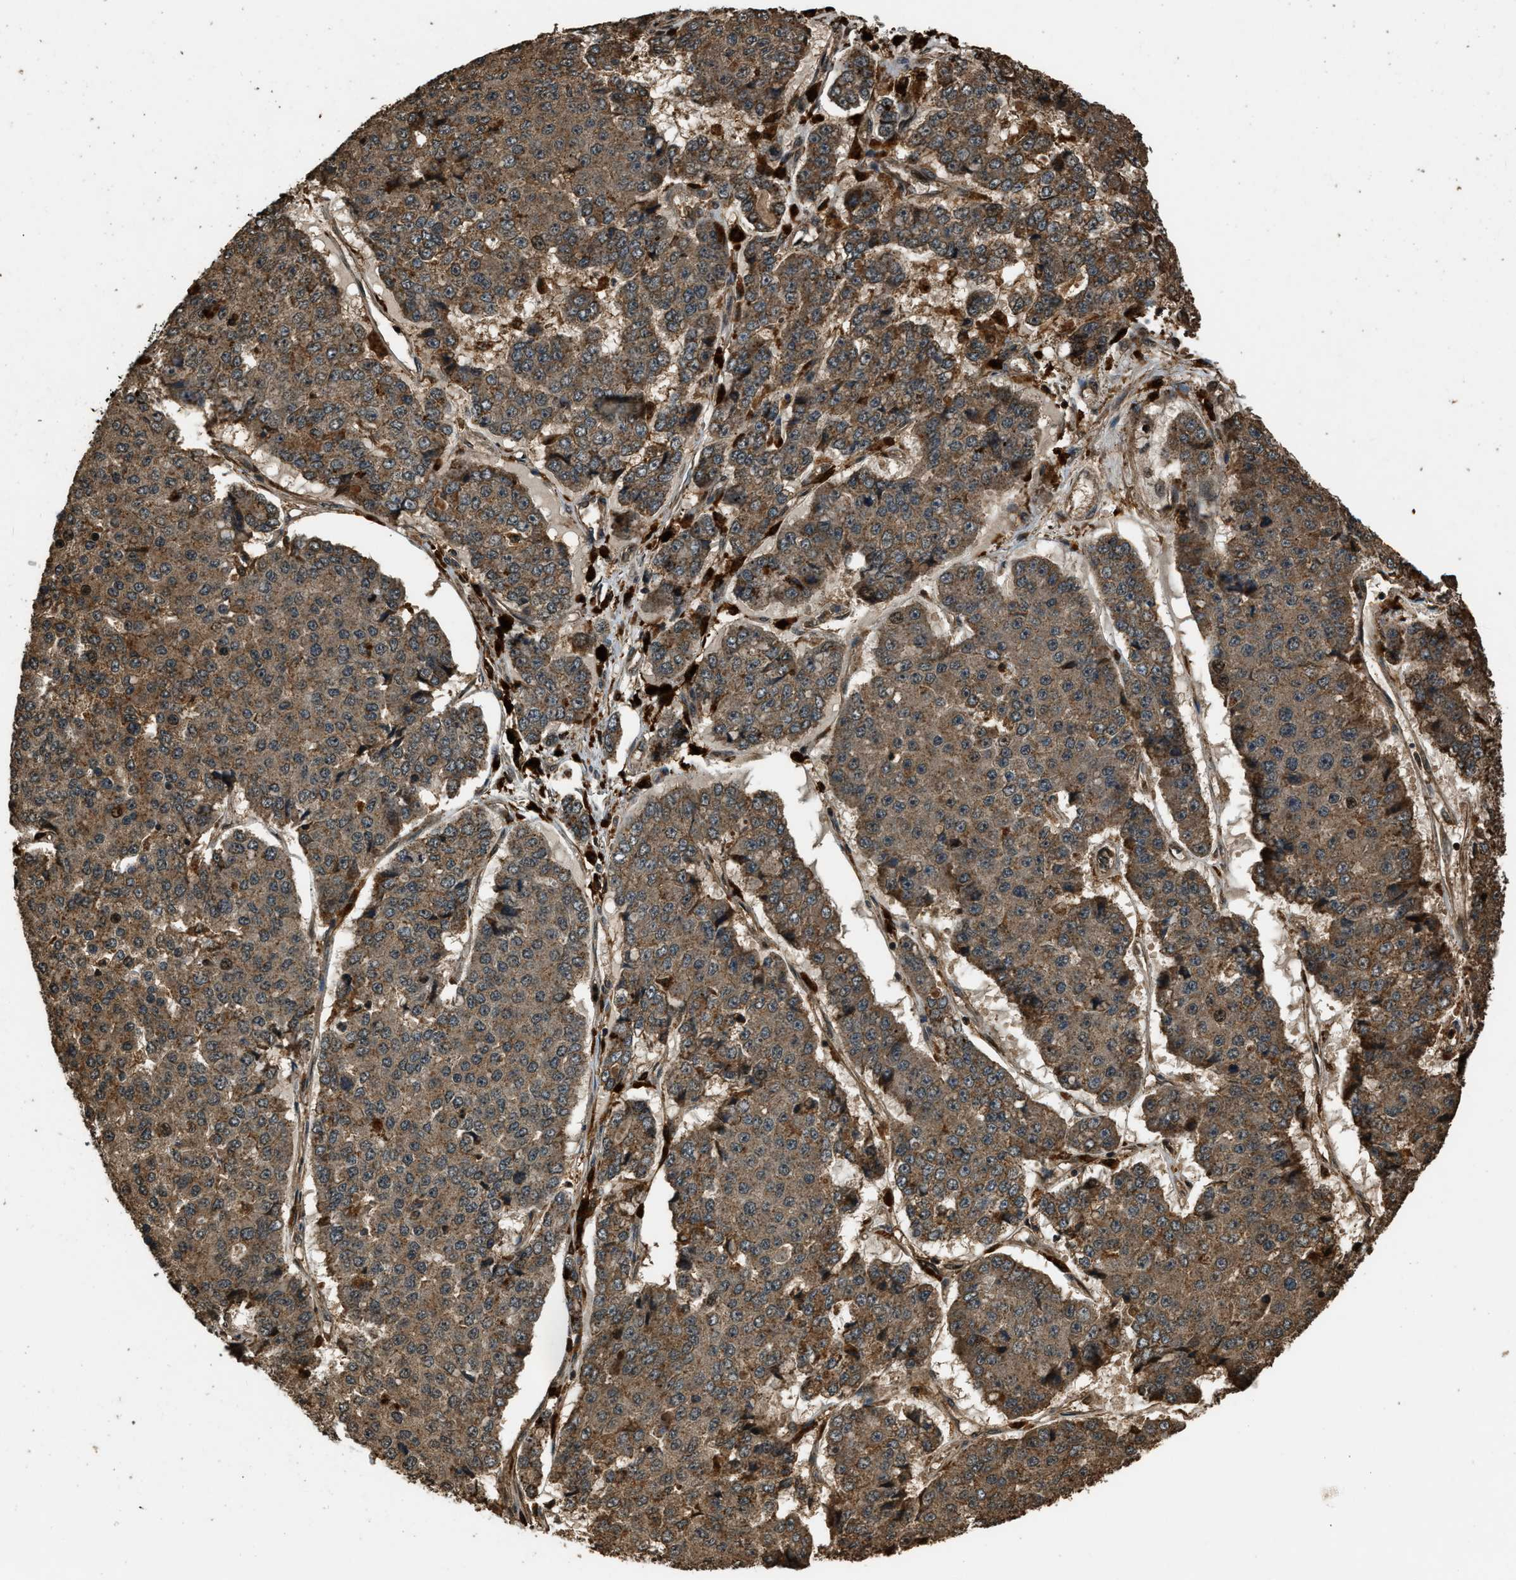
{"staining": {"intensity": "moderate", "quantity": ">75%", "location": "cytoplasmic/membranous"}, "tissue": "pancreatic cancer", "cell_type": "Tumor cells", "image_type": "cancer", "snomed": [{"axis": "morphology", "description": "Adenocarcinoma, NOS"}, {"axis": "topography", "description": "Pancreas"}], "caption": "Pancreatic cancer stained for a protein (brown) displays moderate cytoplasmic/membranous positive staining in approximately >75% of tumor cells.", "gene": "RAP2A", "patient": {"sex": "male", "age": 50}}